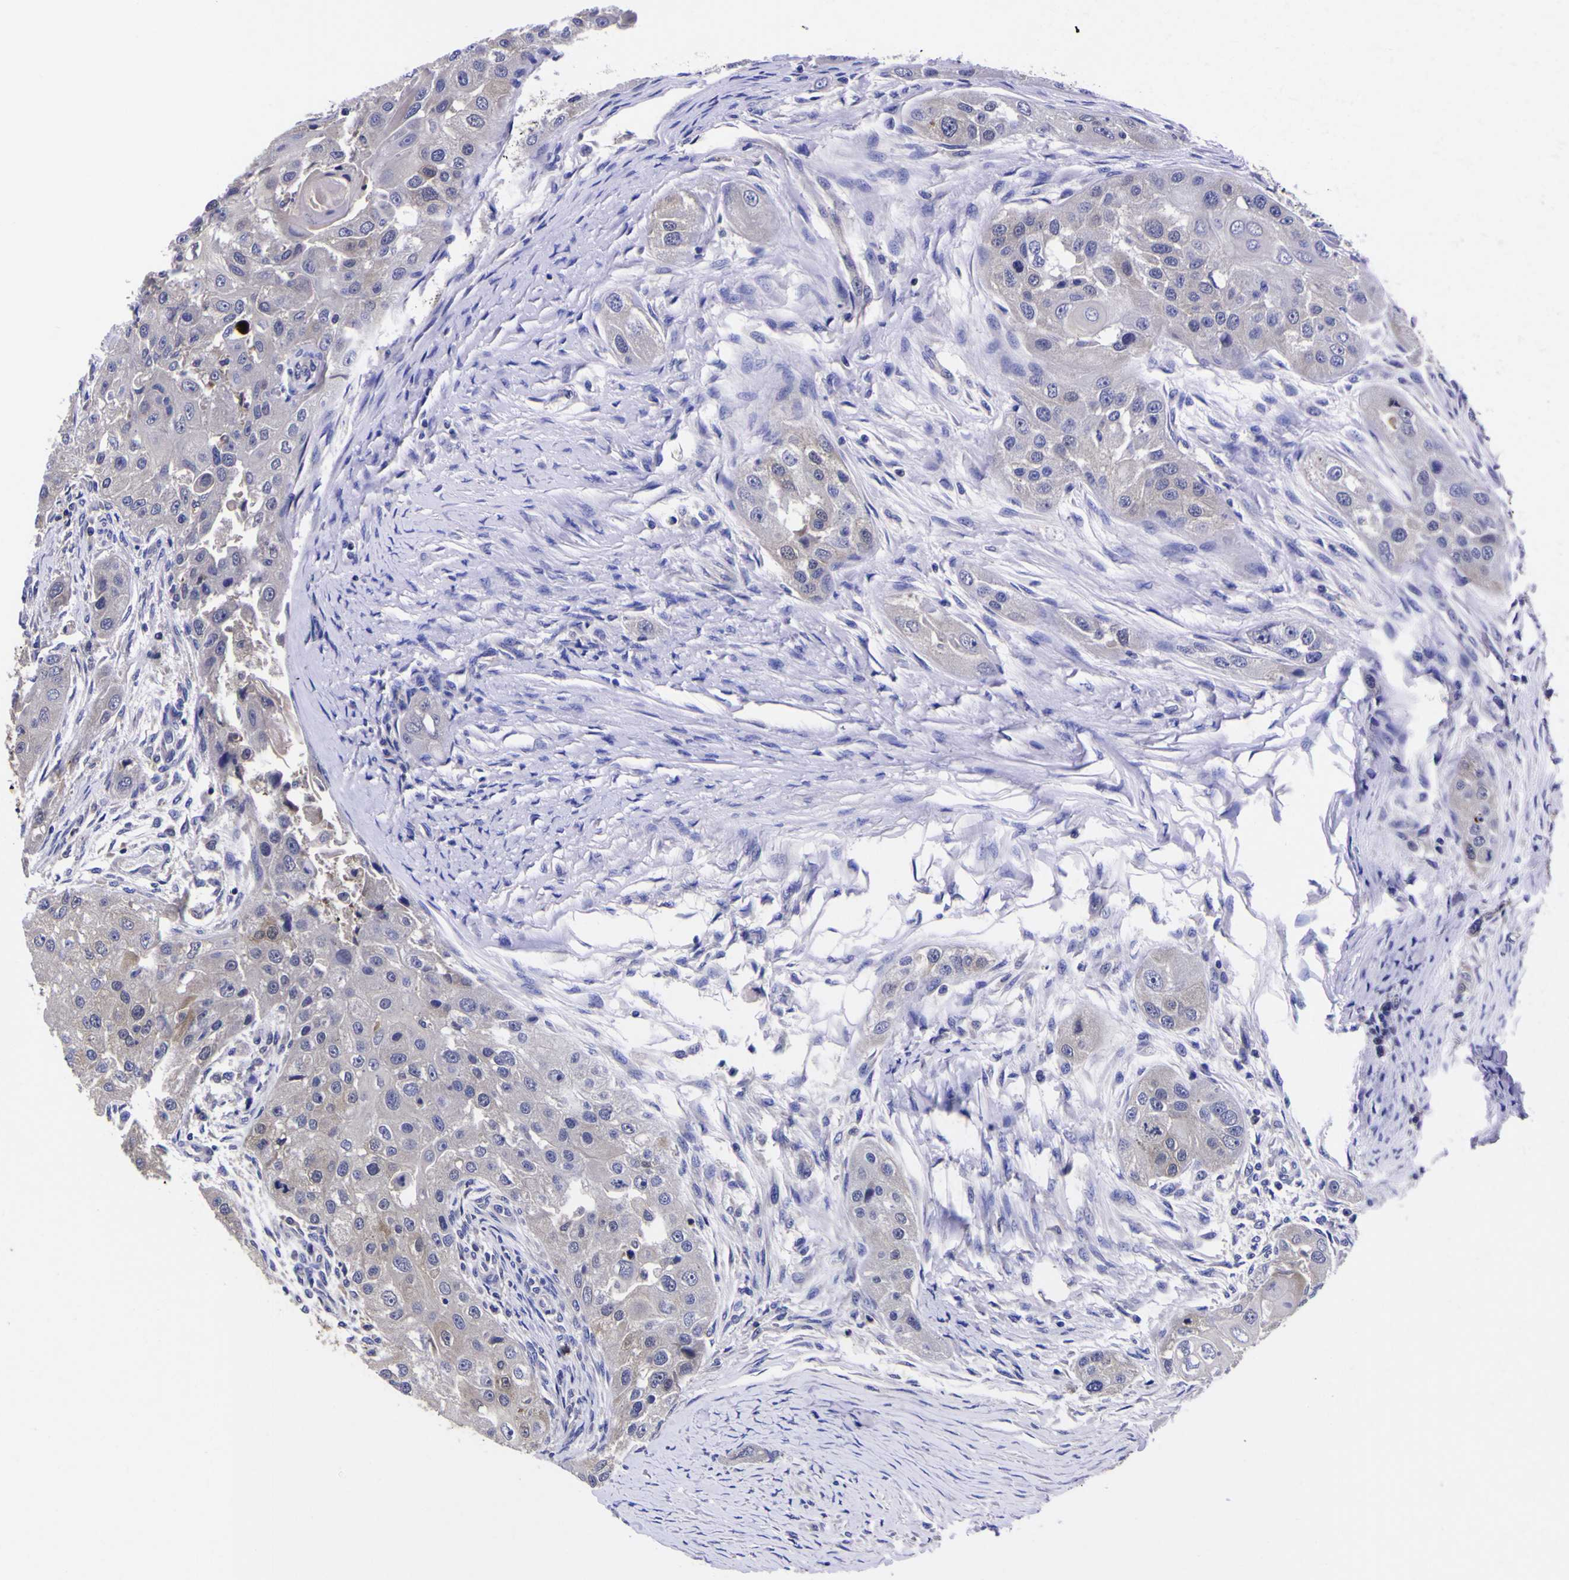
{"staining": {"intensity": "negative", "quantity": "none", "location": "none"}, "tissue": "head and neck cancer", "cell_type": "Tumor cells", "image_type": "cancer", "snomed": [{"axis": "morphology", "description": "Normal tissue, NOS"}, {"axis": "morphology", "description": "Squamous cell carcinoma, NOS"}, {"axis": "topography", "description": "Skeletal muscle"}, {"axis": "topography", "description": "Head-Neck"}], "caption": "Histopathology image shows no significant protein expression in tumor cells of squamous cell carcinoma (head and neck). (DAB (3,3'-diaminobenzidine) immunohistochemistry with hematoxylin counter stain).", "gene": "MAPK14", "patient": {"sex": "male", "age": 51}}